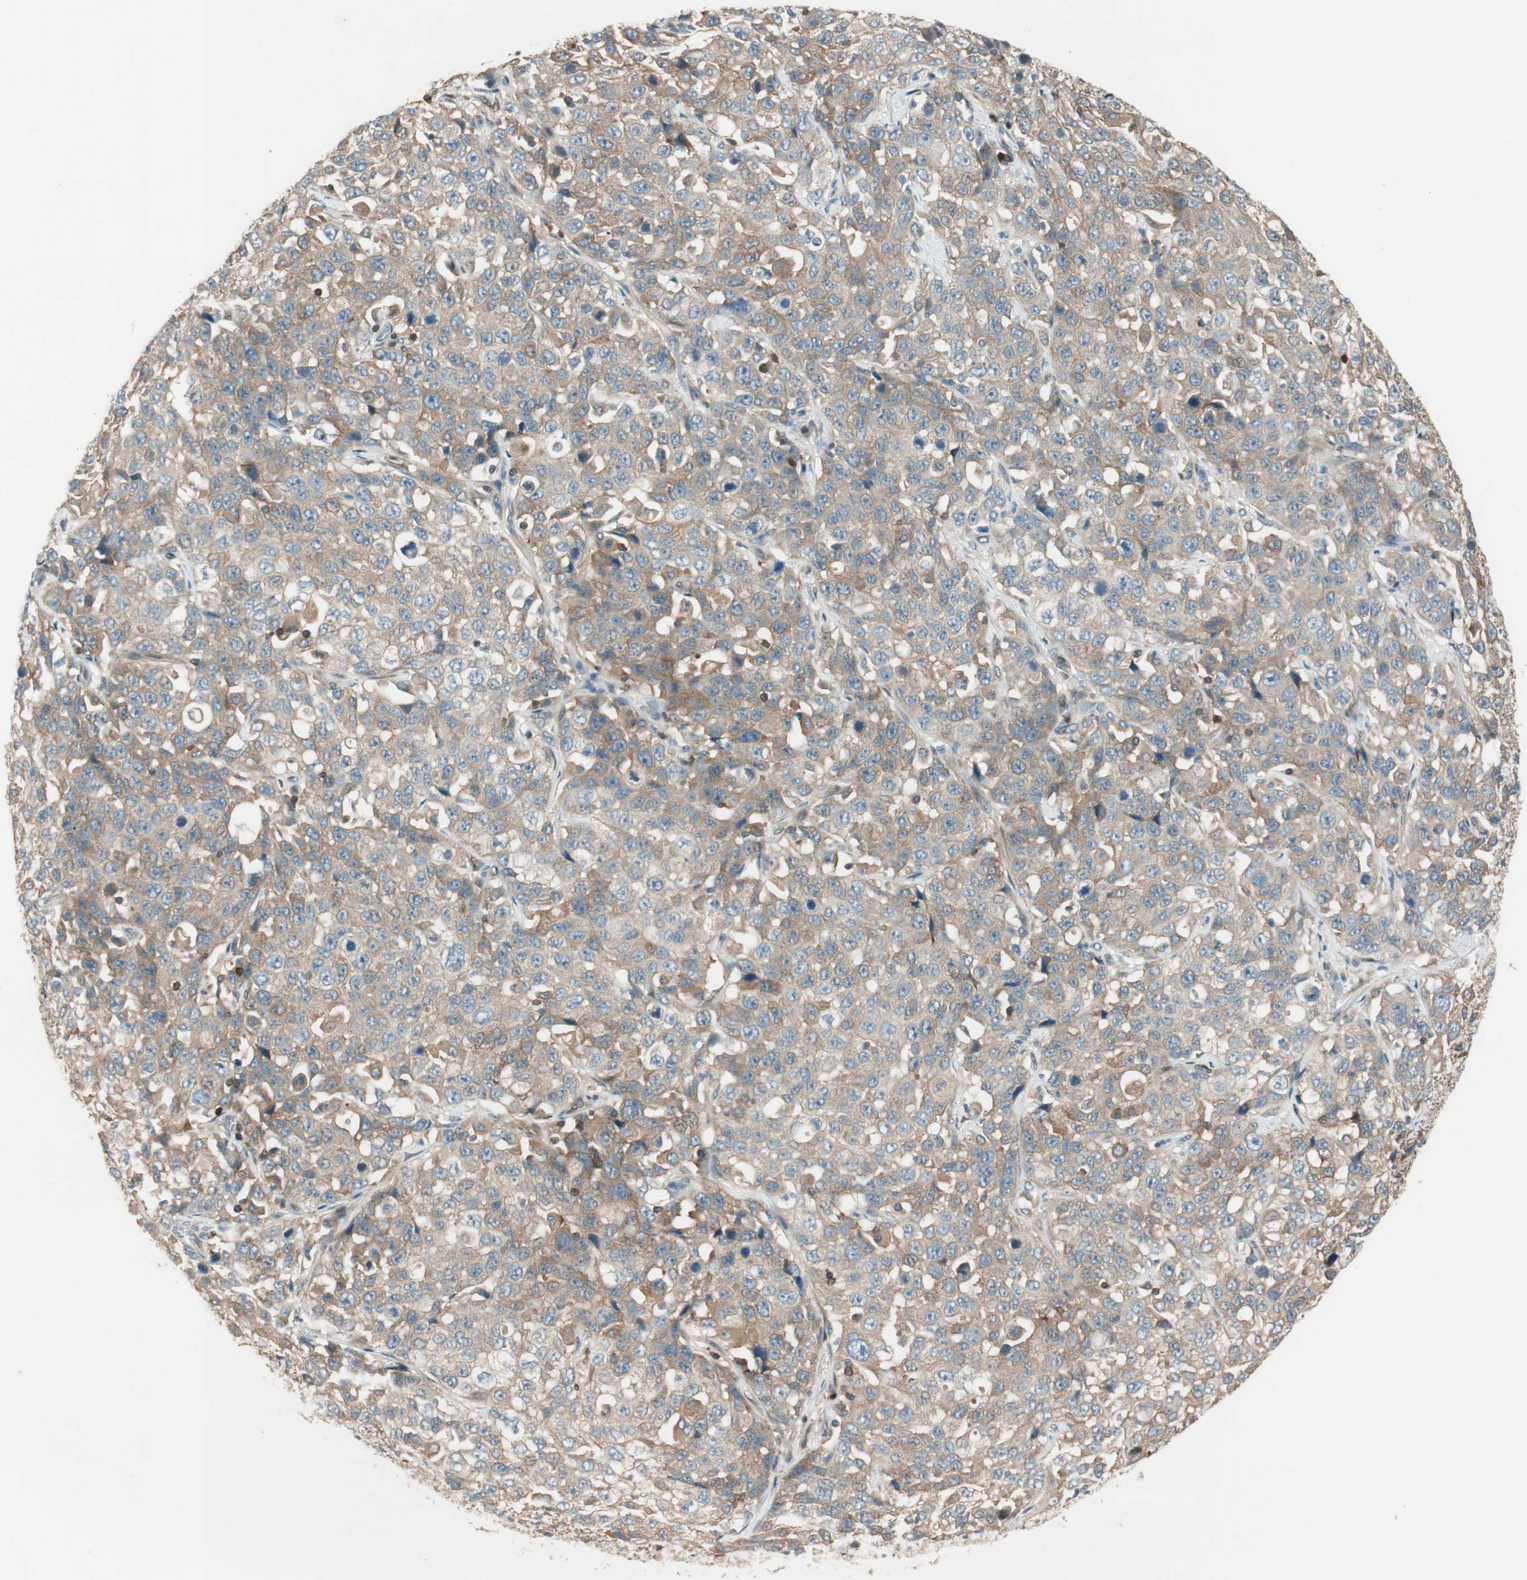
{"staining": {"intensity": "moderate", "quantity": ">75%", "location": "cytoplasmic/membranous"}, "tissue": "stomach cancer", "cell_type": "Tumor cells", "image_type": "cancer", "snomed": [{"axis": "morphology", "description": "Normal tissue, NOS"}, {"axis": "morphology", "description": "Adenocarcinoma, NOS"}, {"axis": "topography", "description": "Stomach"}], "caption": "High-power microscopy captured an IHC image of stomach cancer (adenocarcinoma), revealing moderate cytoplasmic/membranous staining in about >75% of tumor cells. (DAB (3,3'-diaminobenzidine) = brown stain, brightfield microscopy at high magnification).", "gene": "BIN1", "patient": {"sex": "male", "age": 48}}